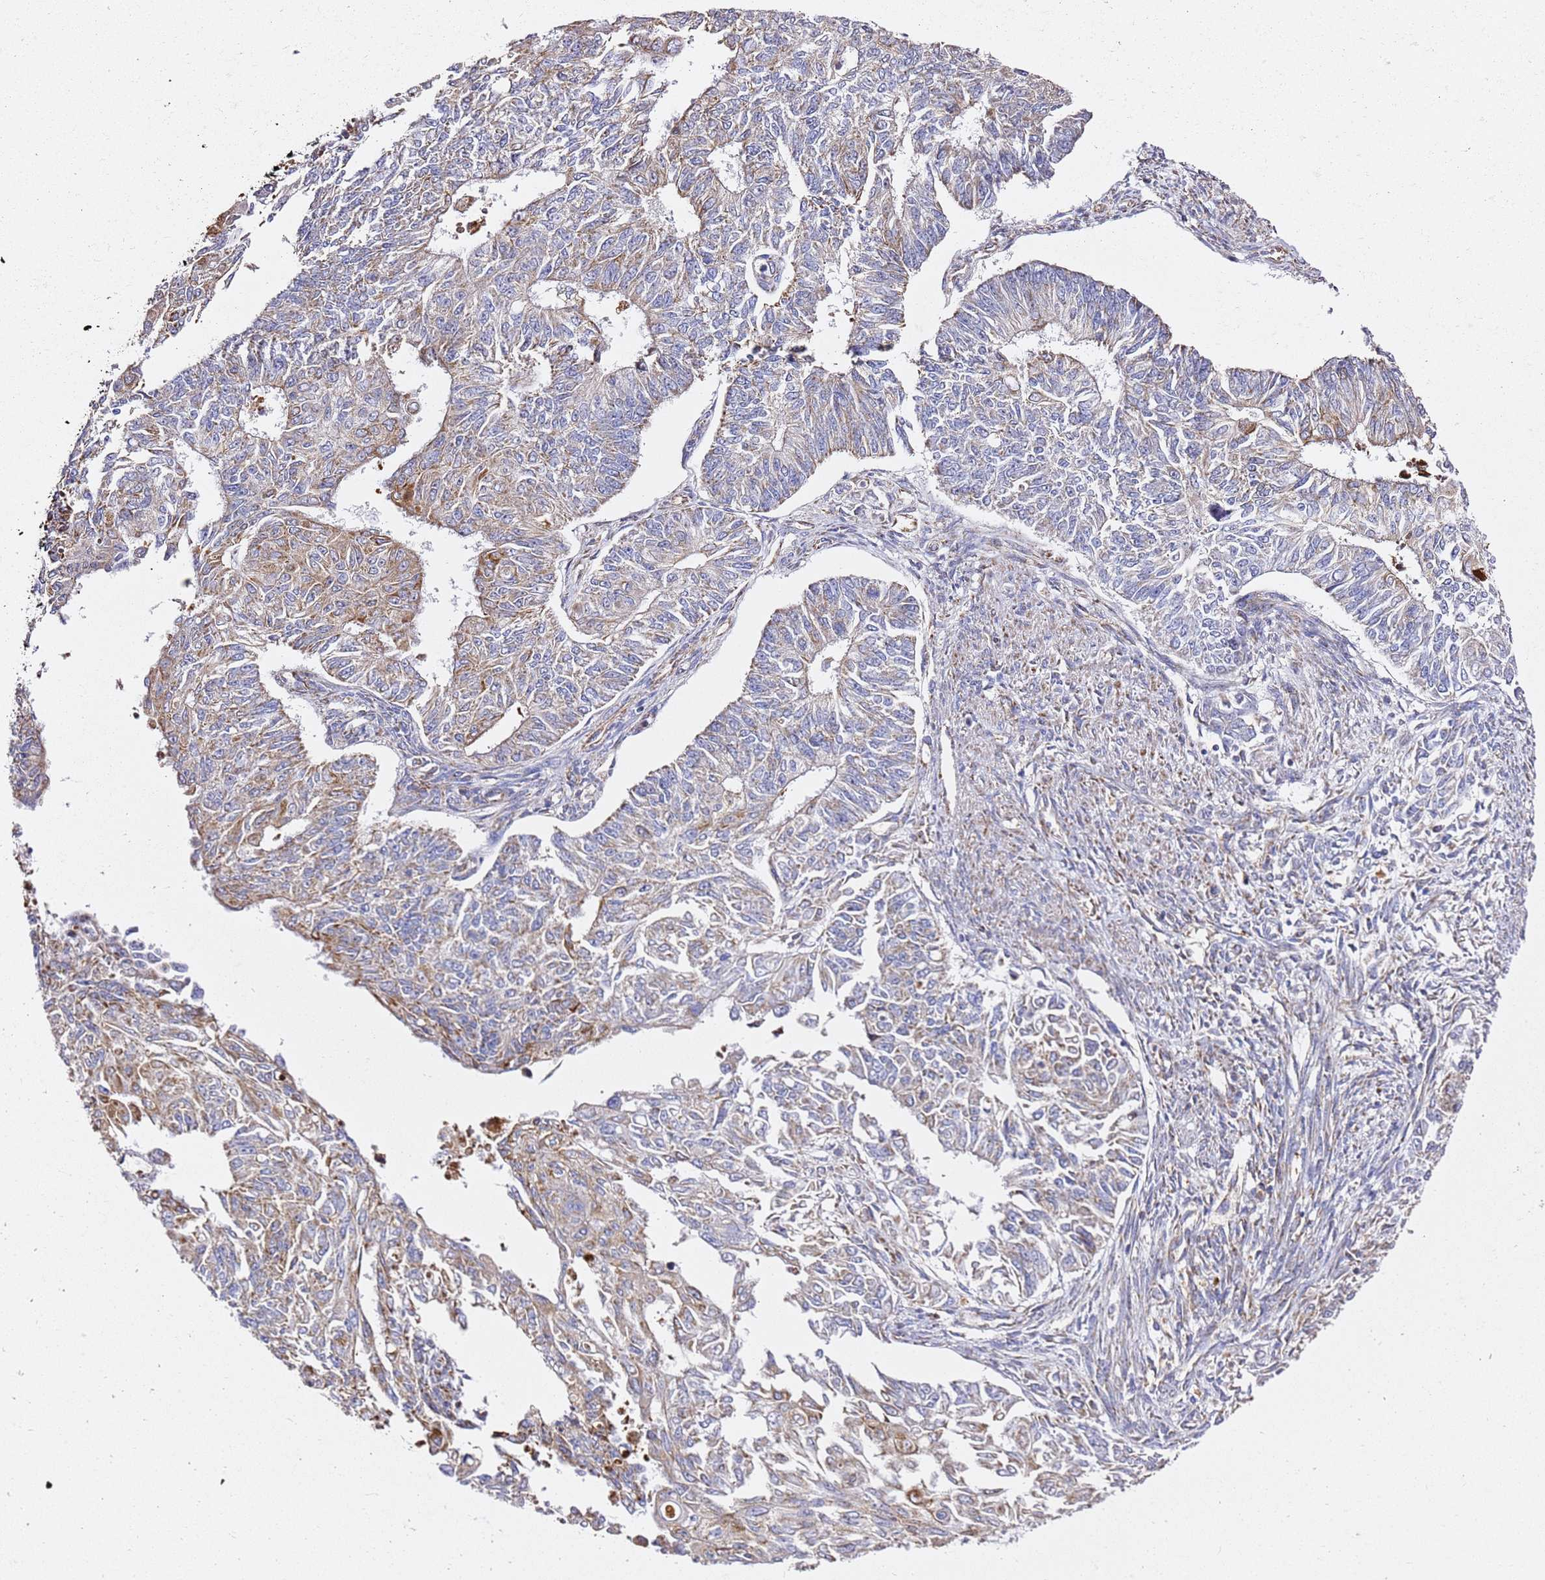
{"staining": {"intensity": "moderate", "quantity": "<25%", "location": "cytoplasmic/membranous"}, "tissue": "endometrial cancer", "cell_type": "Tumor cells", "image_type": "cancer", "snomed": [{"axis": "morphology", "description": "Adenocarcinoma, NOS"}, {"axis": "topography", "description": "Endometrium"}], "caption": "DAB (3,3'-diaminobenzidine) immunohistochemical staining of human endometrial cancer shows moderate cytoplasmic/membranous protein positivity in about <25% of tumor cells. (IHC, brightfield microscopy, high magnification).", "gene": "NDUFA3", "patient": {"sex": "female", "age": 32}}